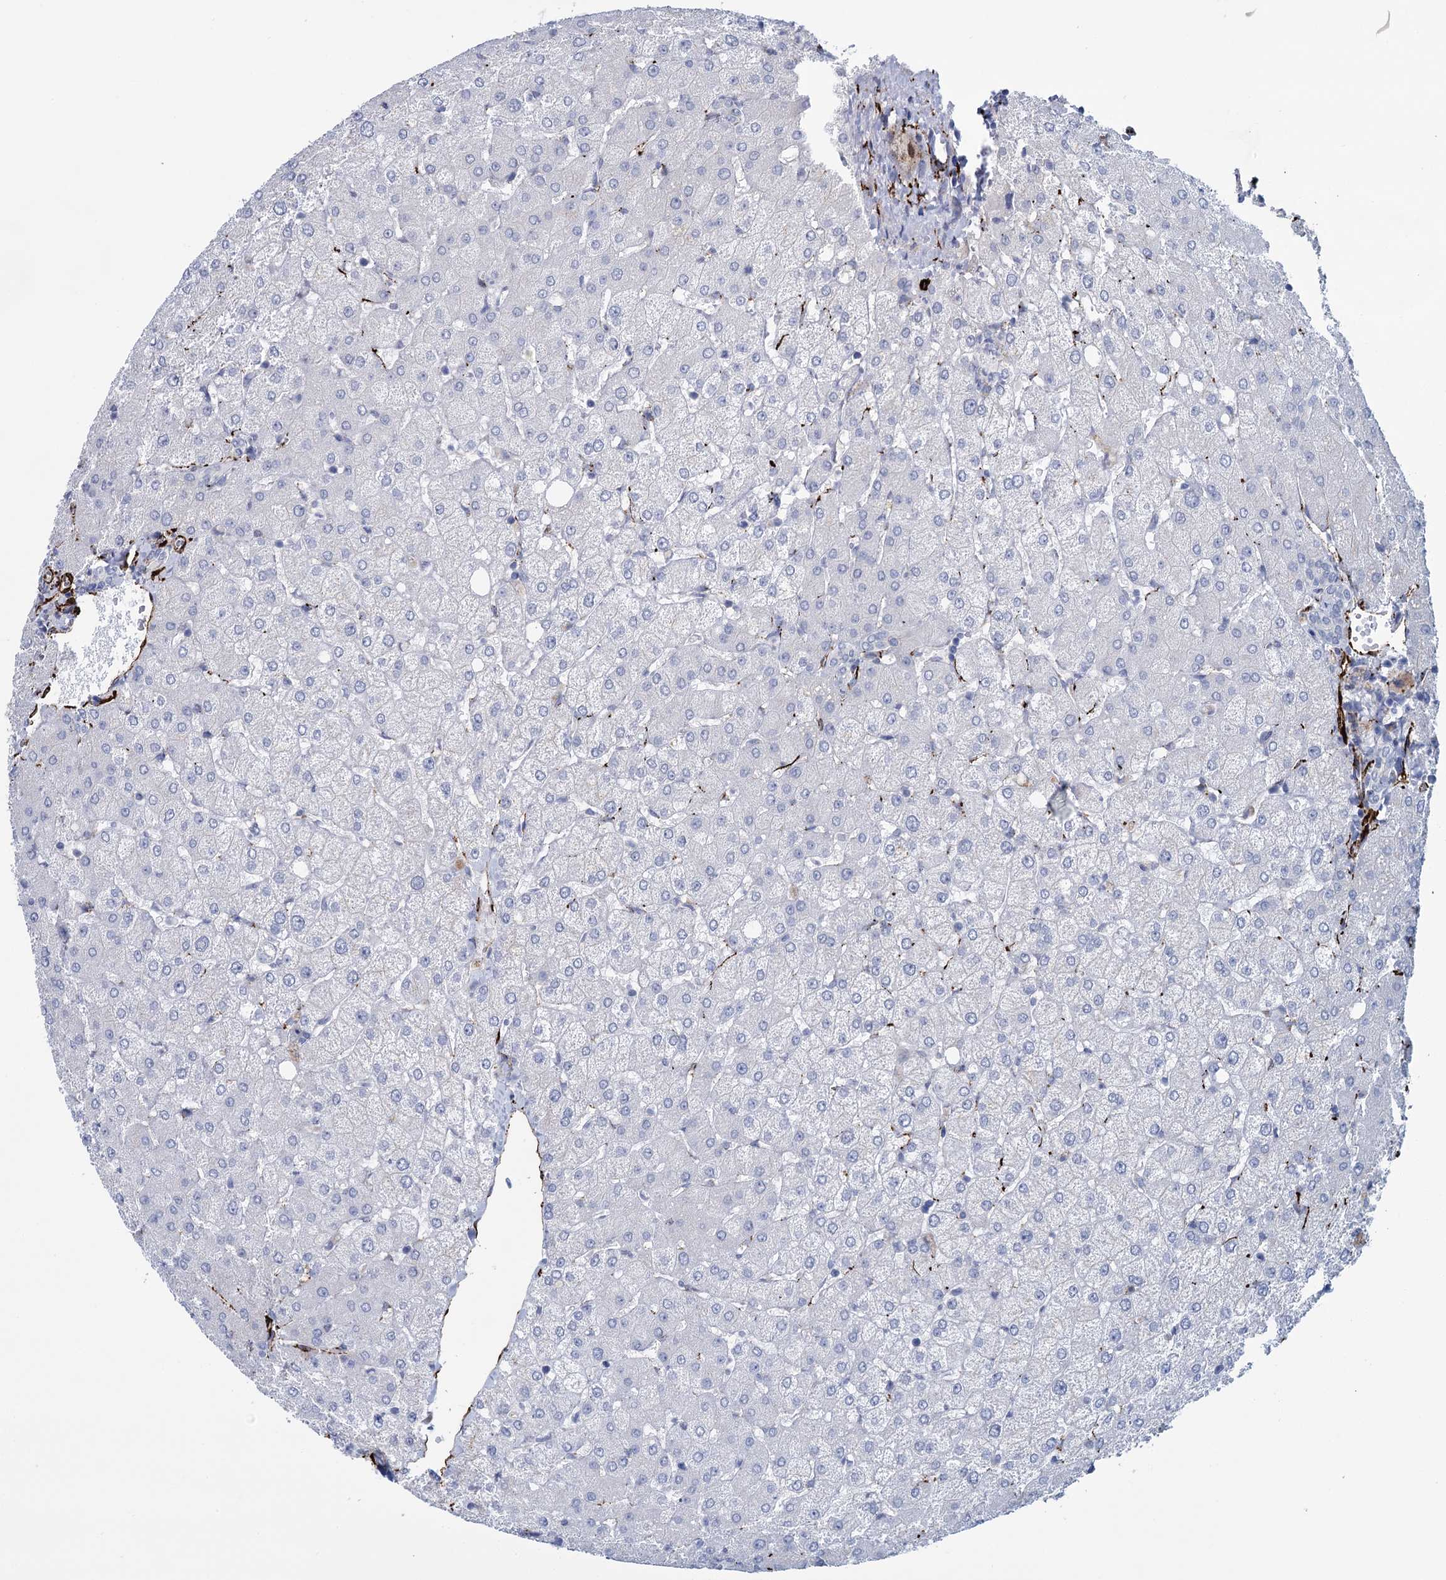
{"staining": {"intensity": "negative", "quantity": "none", "location": "none"}, "tissue": "liver", "cell_type": "Cholangiocytes", "image_type": "normal", "snomed": [{"axis": "morphology", "description": "Normal tissue, NOS"}, {"axis": "topography", "description": "Liver"}], "caption": "Immunohistochemical staining of normal liver demonstrates no significant staining in cholangiocytes. Nuclei are stained in blue.", "gene": "SNCG", "patient": {"sex": "female", "age": 54}}